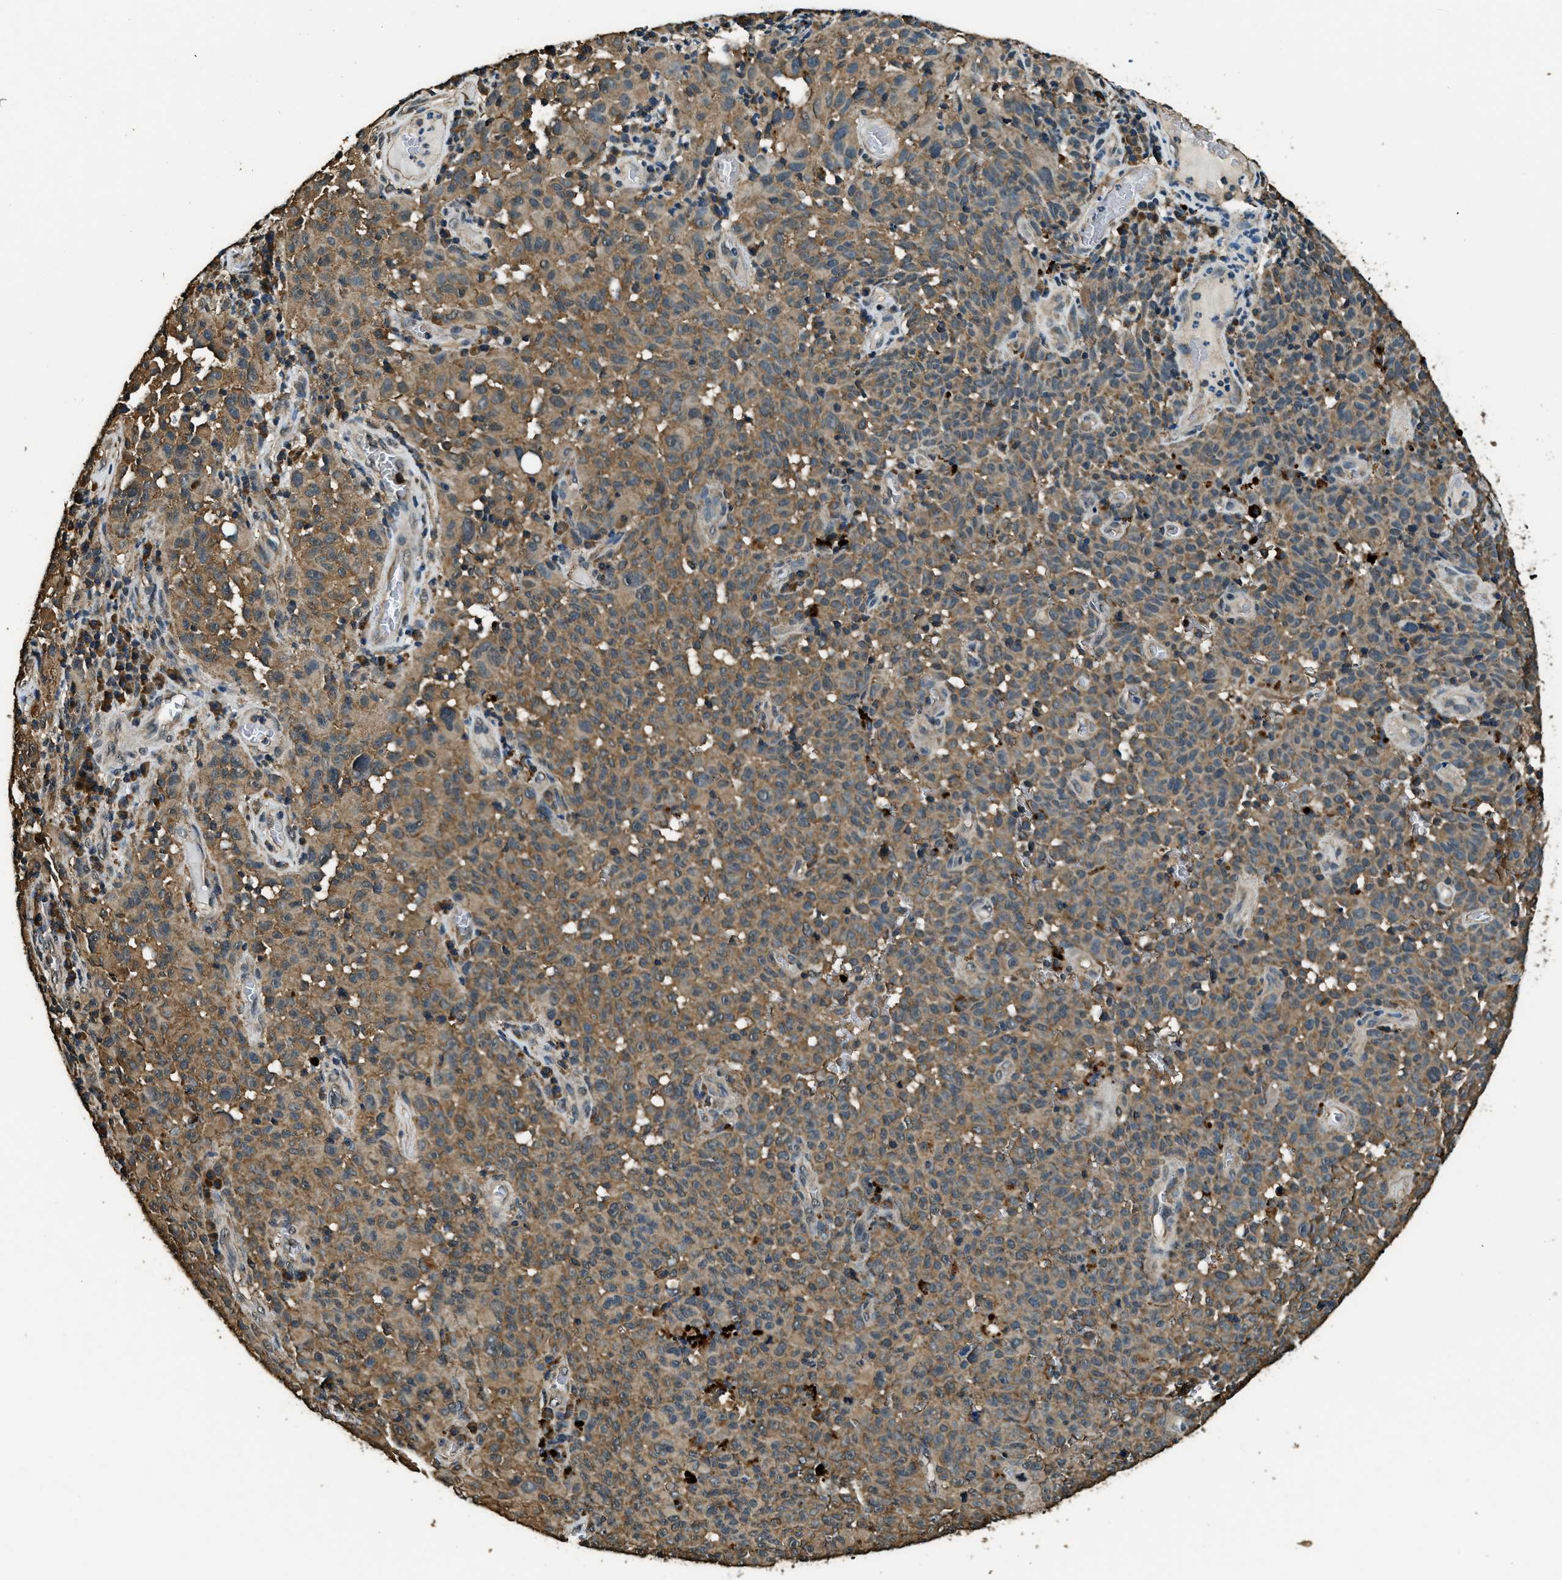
{"staining": {"intensity": "moderate", "quantity": ">75%", "location": "cytoplasmic/membranous"}, "tissue": "melanoma", "cell_type": "Tumor cells", "image_type": "cancer", "snomed": [{"axis": "morphology", "description": "Malignant melanoma, NOS"}, {"axis": "topography", "description": "Skin"}], "caption": "A histopathology image of malignant melanoma stained for a protein exhibits moderate cytoplasmic/membranous brown staining in tumor cells. The protein is stained brown, and the nuclei are stained in blue (DAB (3,3'-diaminobenzidine) IHC with brightfield microscopy, high magnification).", "gene": "SALL3", "patient": {"sex": "female", "age": 82}}